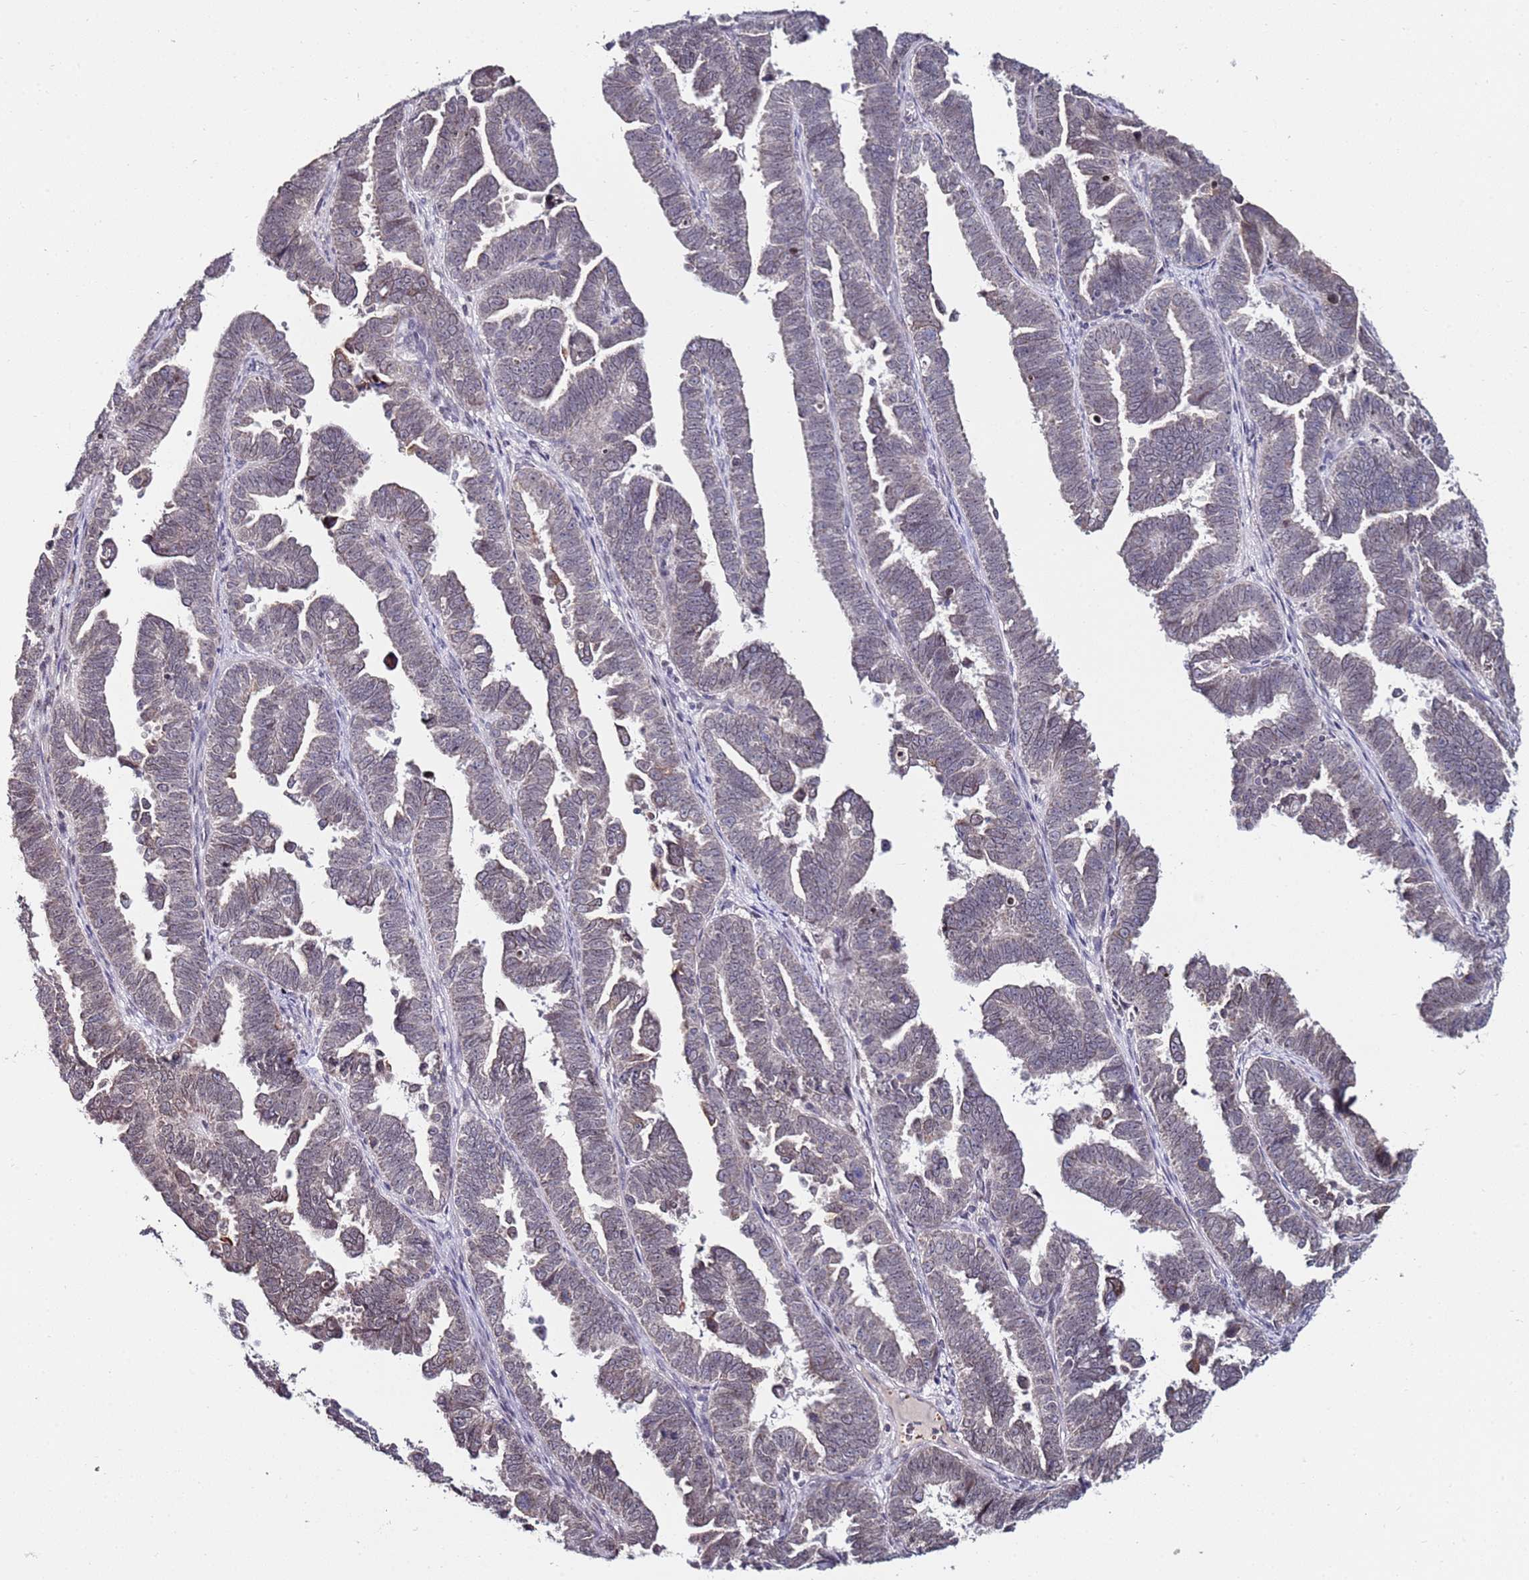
{"staining": {"intensity": "weak", "quantity": "<25%", "location": "cytoplasmic/membranous"}, "tissue": "endometrial cancer", "cell_type": "Tumor cells", "image_type": "cancer", "snomed": [{"axis": "morphology", "description": "Adenocarcinoma, NOS"}, {"axis": "topography", "description": "Endometrium"}], "caption": "DAB (3,3'-diaminobenzidine) immunohistochemical staining of adenocarcinoma (endometrial) exhibits no significant expression in tumor cells. The staining is performed using DAB brown chromogen with nuclei counter-stained in using hematoxylin.", "gene": "DUSP28", "patient": {"sex": "female", "age": 75}}